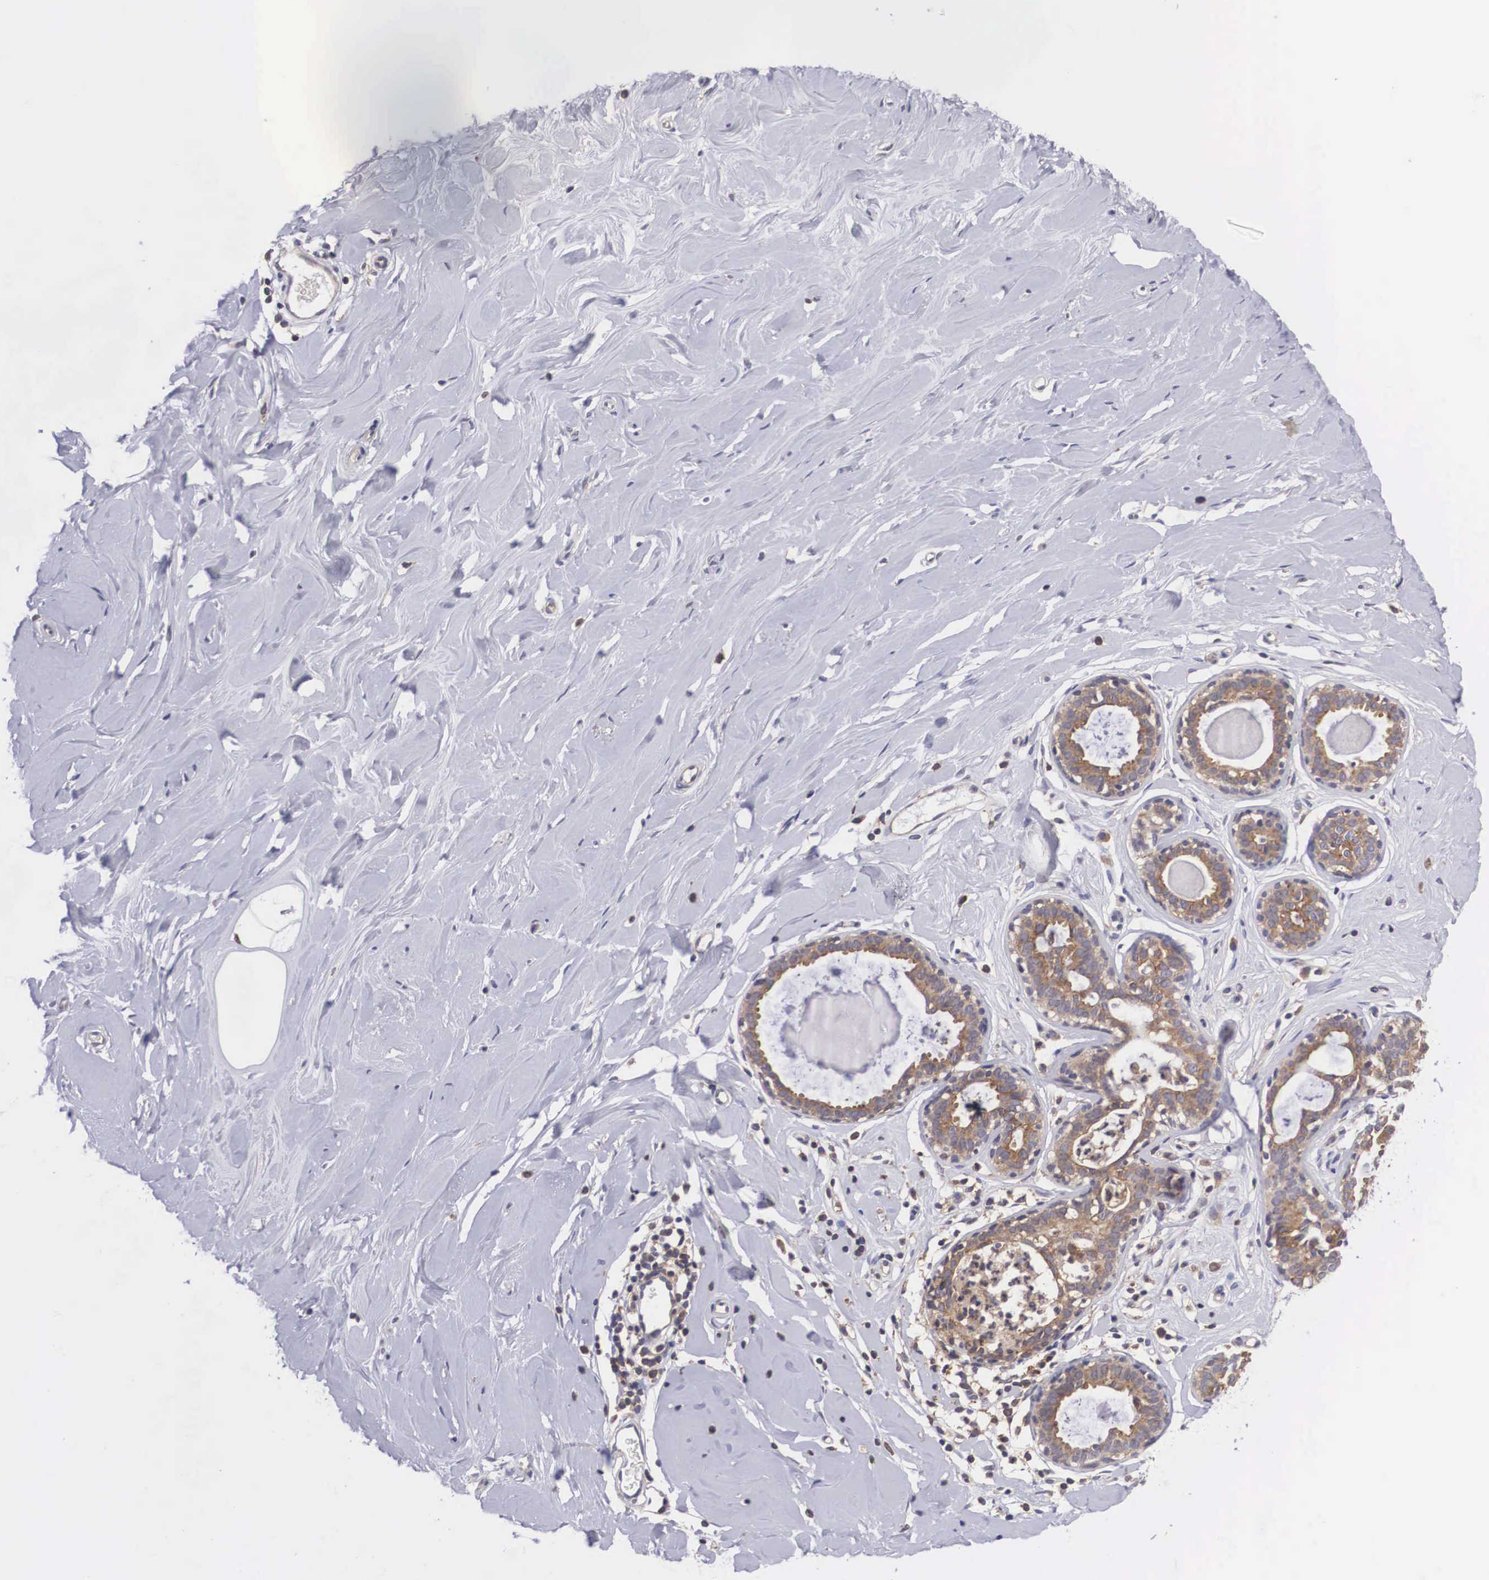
{"staining": {"intensity": "moderate", "quantity": ">75%", "location": "cytoplasmic/membranous"}, "tissue": "breast", "cell_type": "Glandular cells", "image_type": "normal", "snomed": [{"axis": "morphology", "description": "Normal tissue, NOS"}, {"axis": "topography", "description": "Breast"}], "caption": "Moderate cytoplasmic/membranous staining is present in about >75% of glandular cells in normal breast.", "gene": "GRIPAP1", "patient": {"sex": "female", "age": 44}}